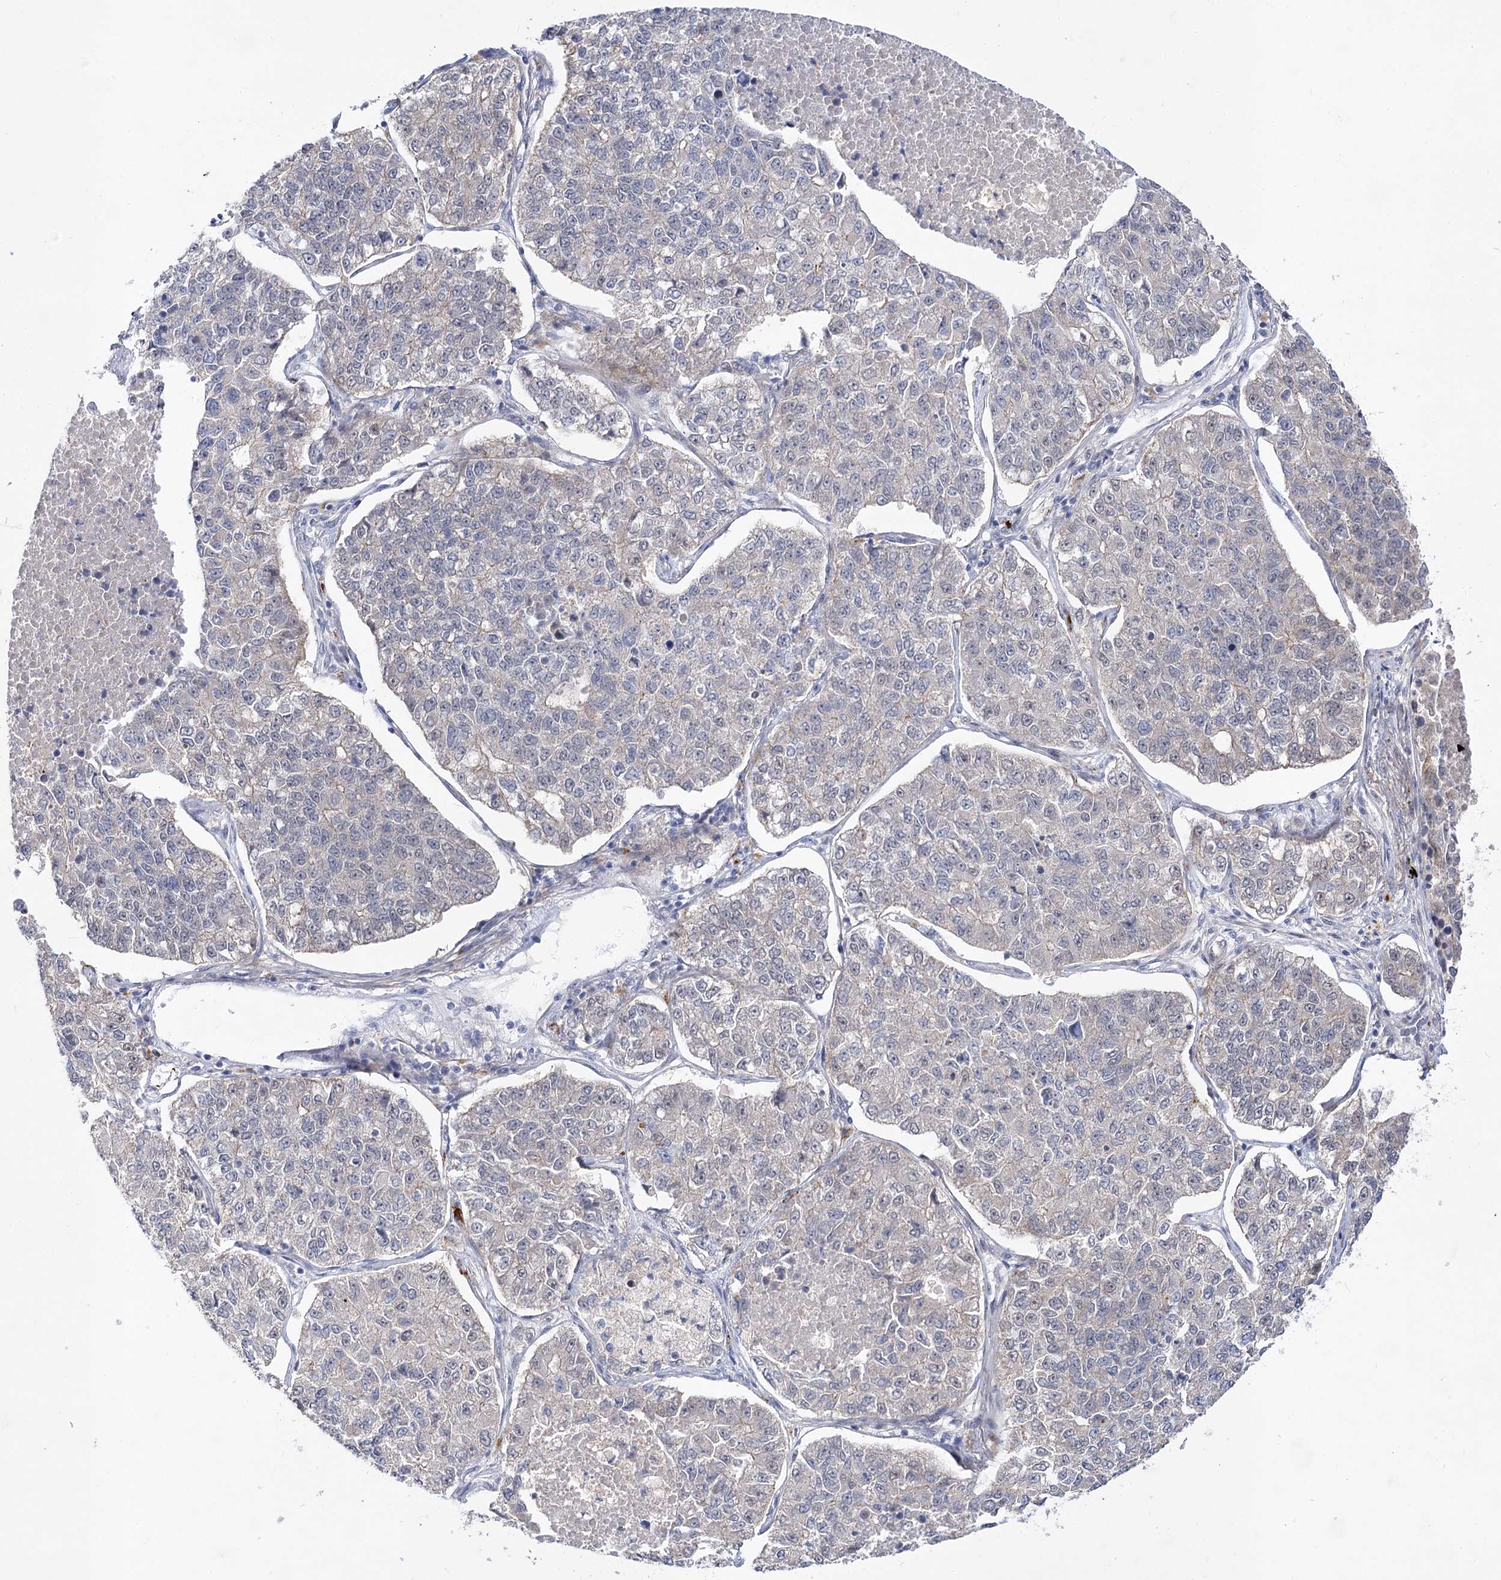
{"staining": {"intensity": "negative", "quantity": "none", "location": "none"}, "tissue": "lung cancer", "cell_type": "Tumor cells", "image_type": "cancer", "snomed": [{"axis": "morphology", "description": "Adenocarcinoma, NOS"}, {"axis": "topography", "description": "Lung"}], "caption": "This is a micrograph of immunohistochemistry staining of adenocarcinoma (lung), which shows no expression in tumor cells.", "gene": "ARHGAP32", "patient": {"sex": "male", "age": 49}}